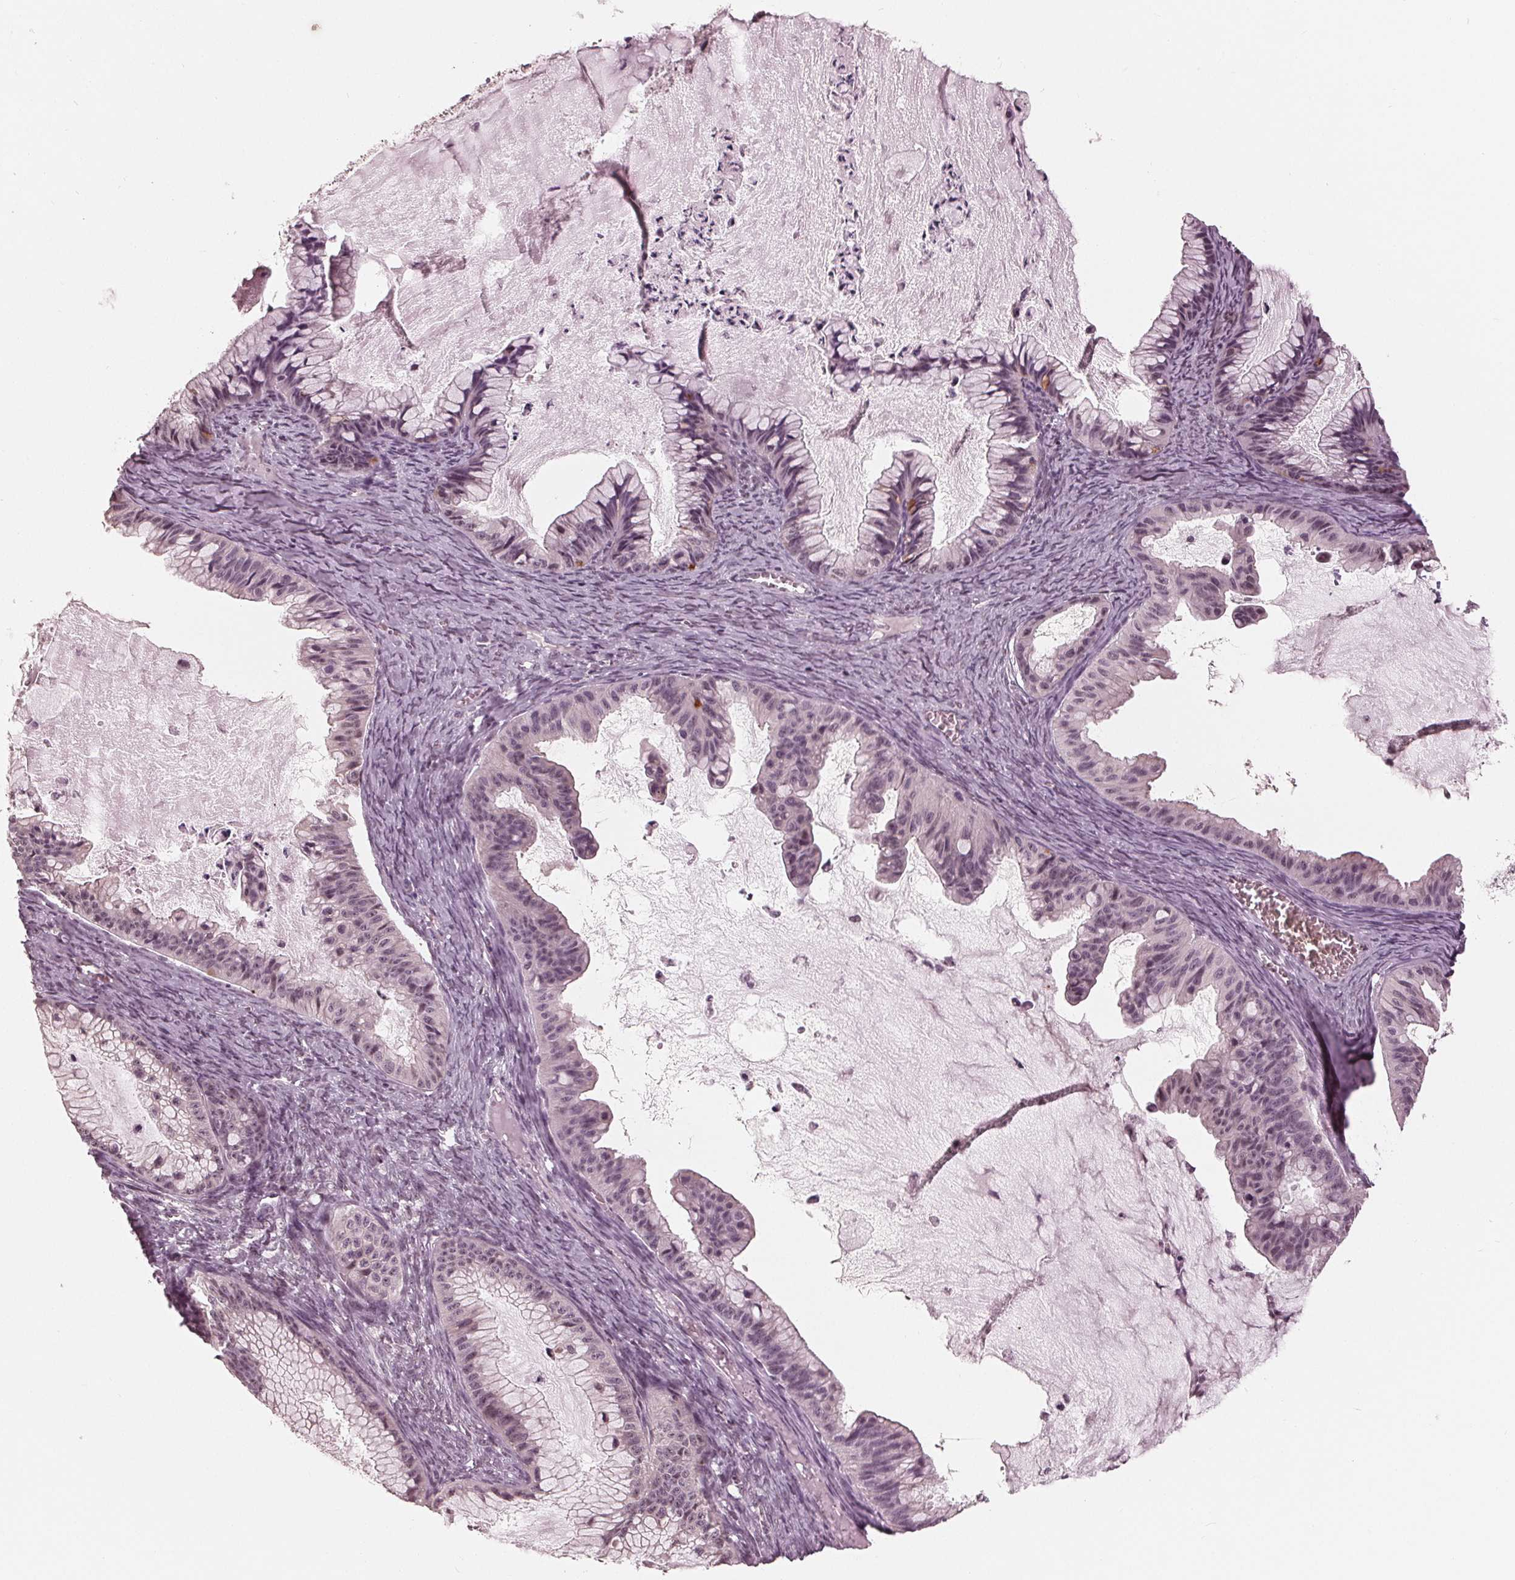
{"staining": {"intensity": "weak", "quantity": "<25%", "location": "nuclear"}, "tissue": "ovarian cancer", "cell_type": "Tumor cells", "image_type": "cancer", "snomed": [{"axis": "morphology", "description": "Cystadenocarcinoma, mucinous, NOS"}, {"axis": "topography", "description": "Ovary"}], "caption": "There is no significant positivity in tumor cells of ovarian cancer. (Brightfield microscopy of DAB (3,3'-diaminobenzidine) immunohistochemistry (IHC) at high magnification).", "gene": "SLX4", "patient": {"sex": "female", "age": 72}}